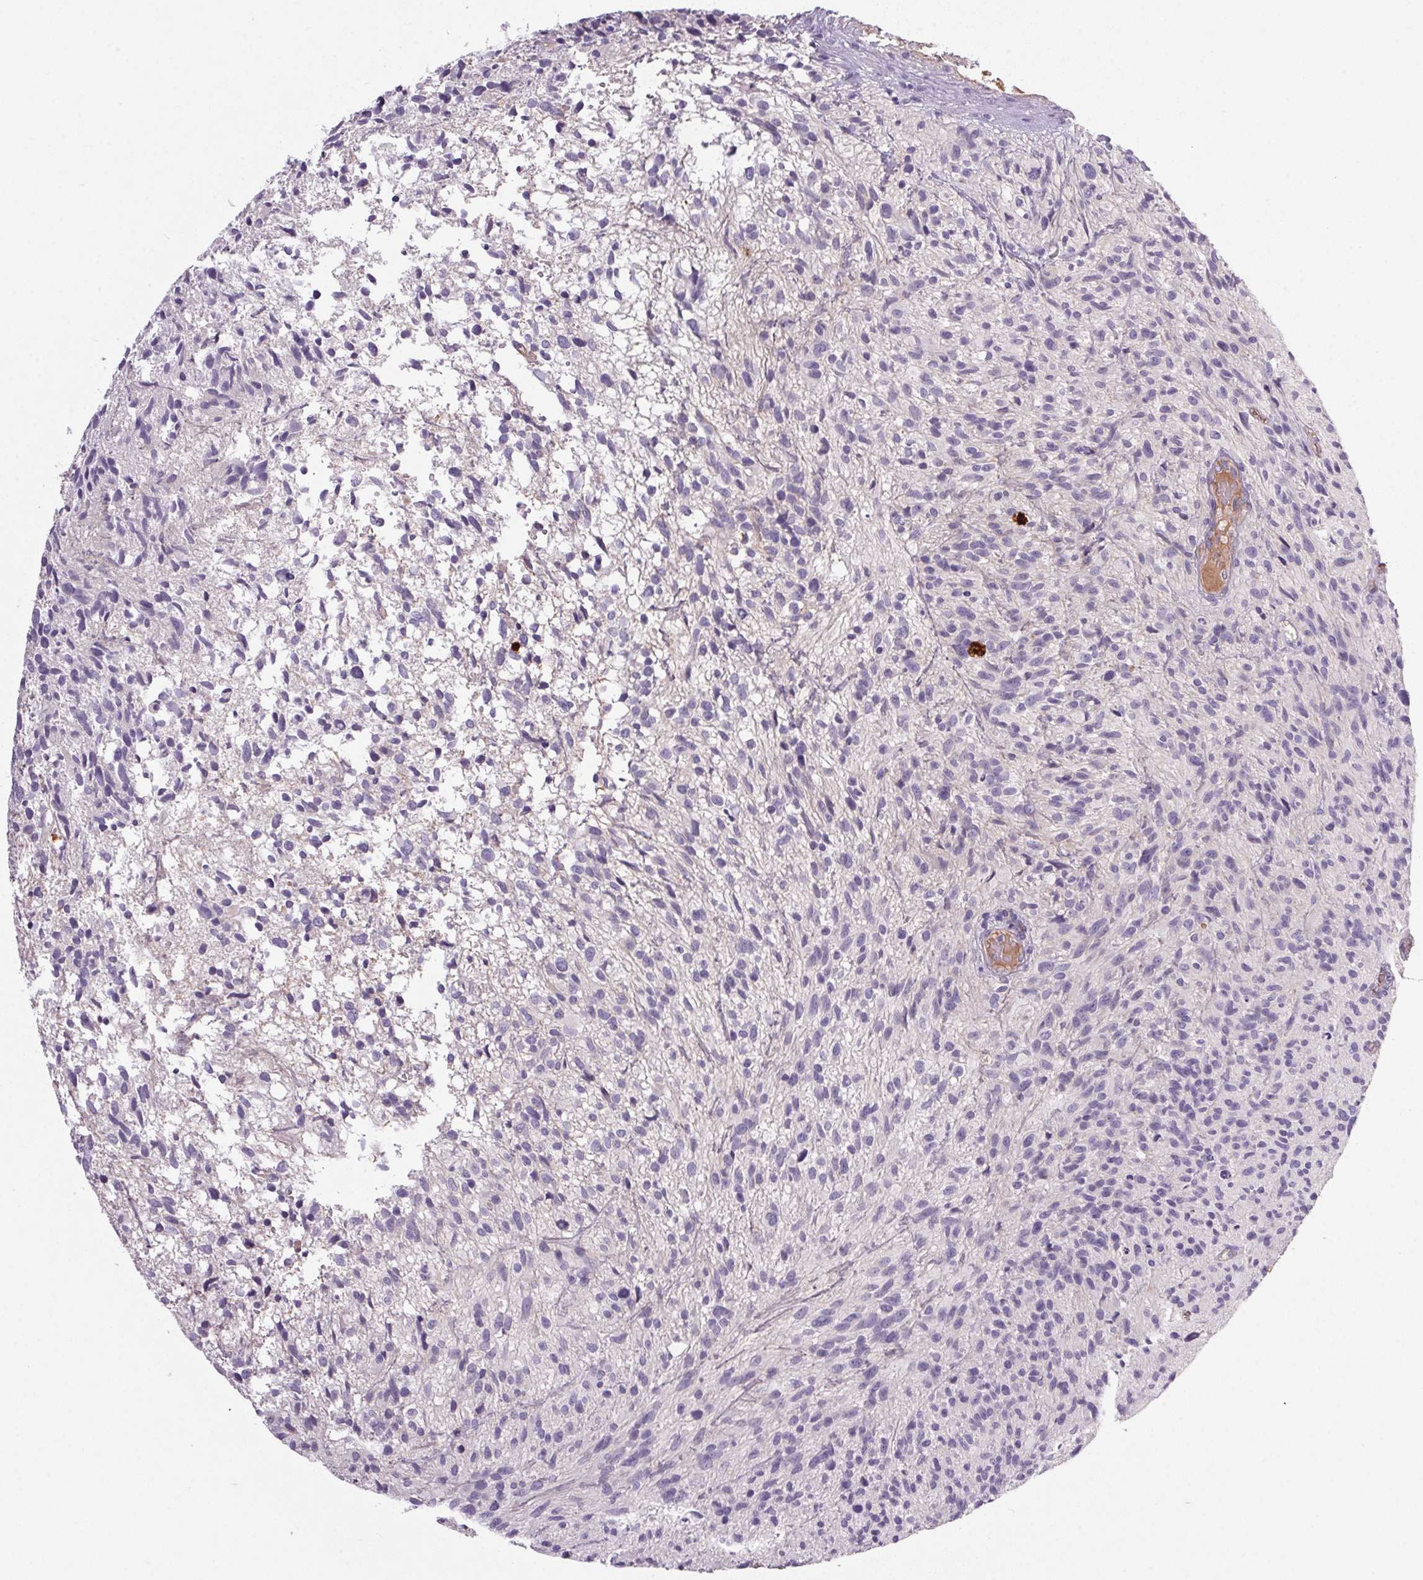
{"staining": {"intensity": "negative", "quantity": "none", "location": "none"}, "tissue": "glioma", "cell_type": "Tumor cells", "image_type": "cancer", "snomed": [{"axis": "morphology", "description": "Glioma, malignant, High grade"}, {"axis": "topography", "description": "Brain"}], "caption": "High power microscopy image of an immunohistochemistry image of high-grade glioma (malignant), revealing no significant staining in tumor cells.", "gene": "APOC4", "patient": {"sex": "male", "age": 75}}